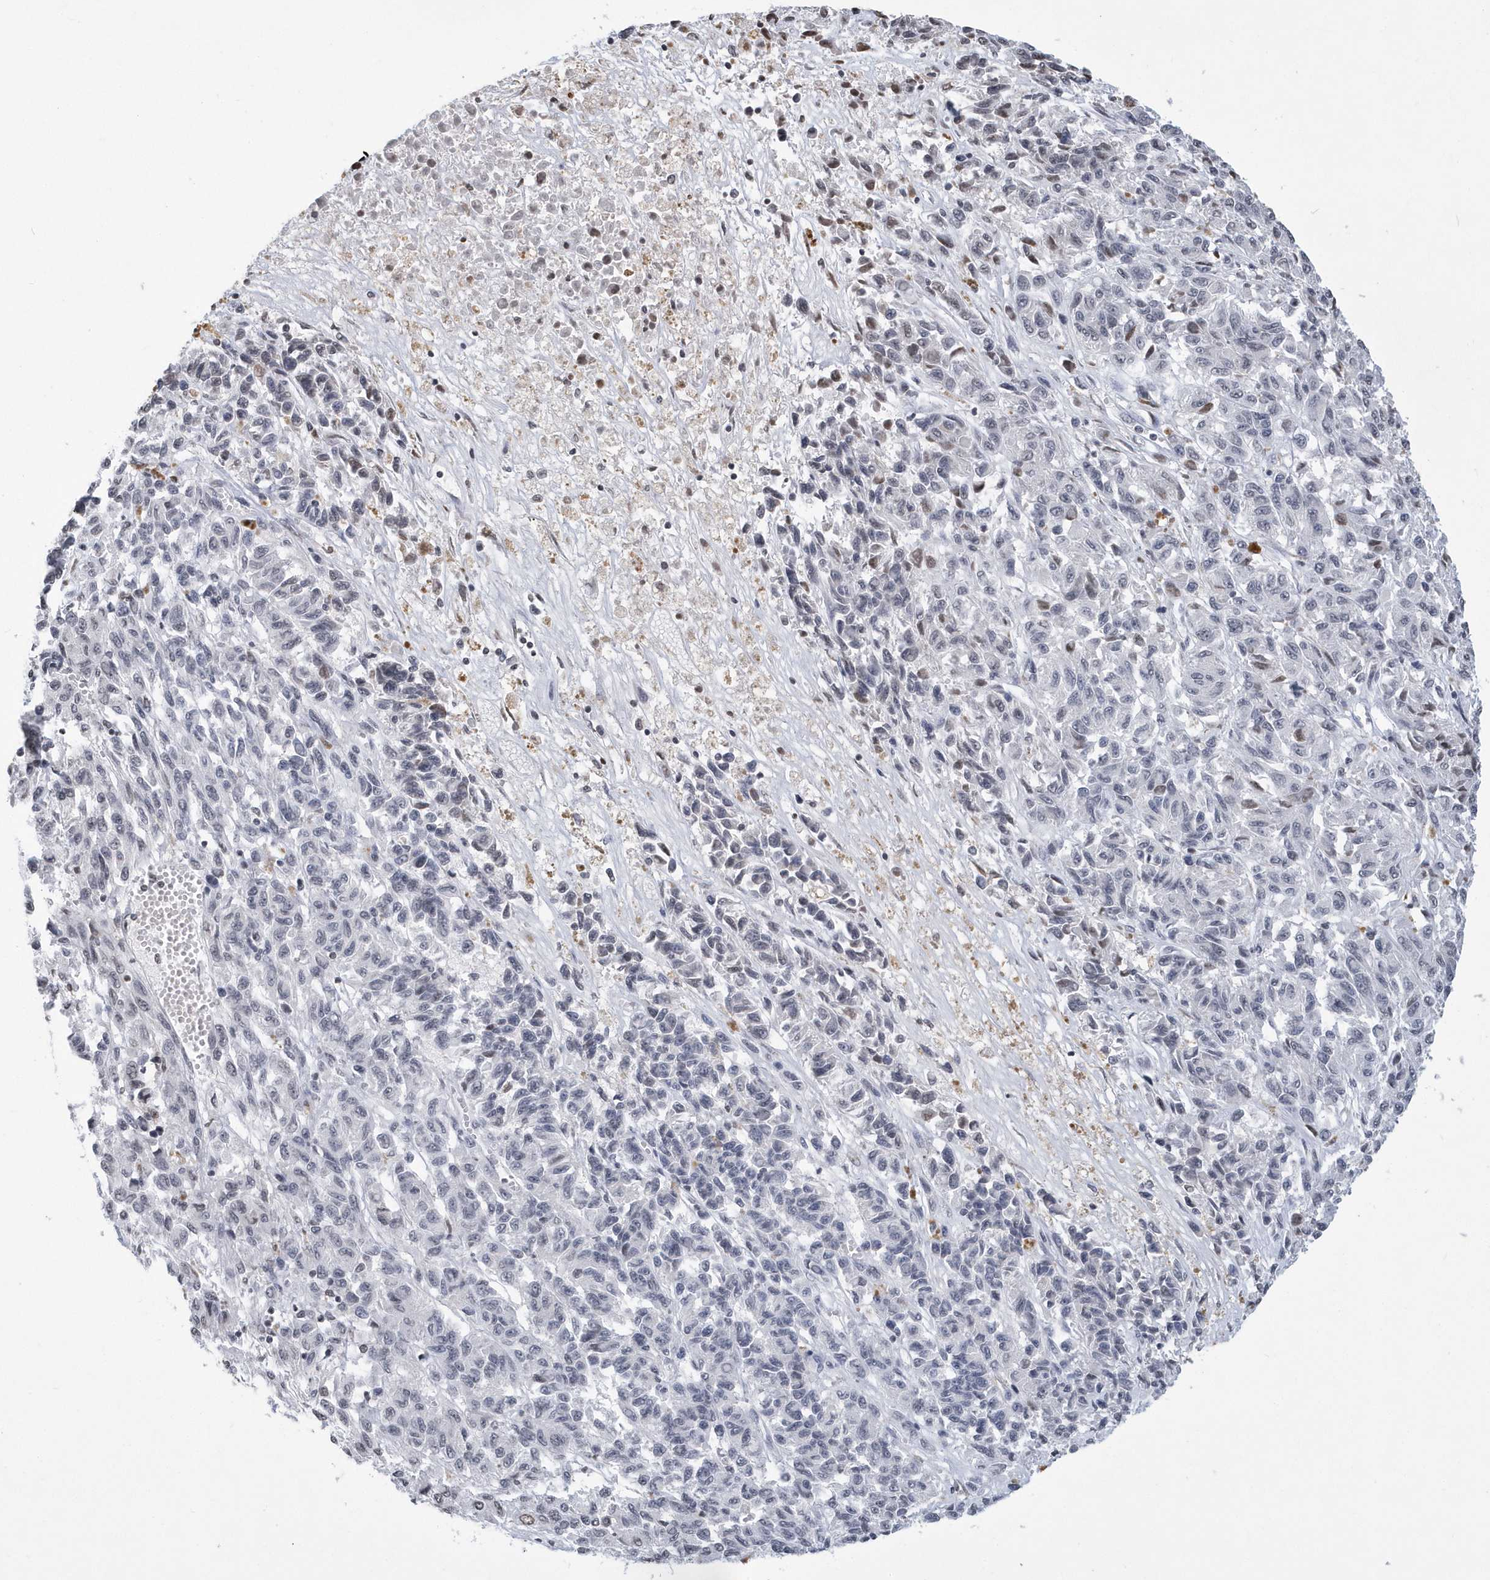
{"staining": {"intensity": "negative", "quantity": "none", "location": "none"}, "tissue": "melanoma", "cell_type": "Tumor cells", "image_type": "cancer", "snomed": [{"axis": "morphology", "description": "Malignant melanoma, Metastatic site"}, {"axis": "topography", "description": "Lung"}], "caption": "An immunohistochemistry (IHC) image of malignant melanoma (metastatic site) is shown. There is no staining in tumor cells of malignant melanoma (metastatic site).", "gene": "VWA5B2", "patient": {"sex": "male", "age": 64}}